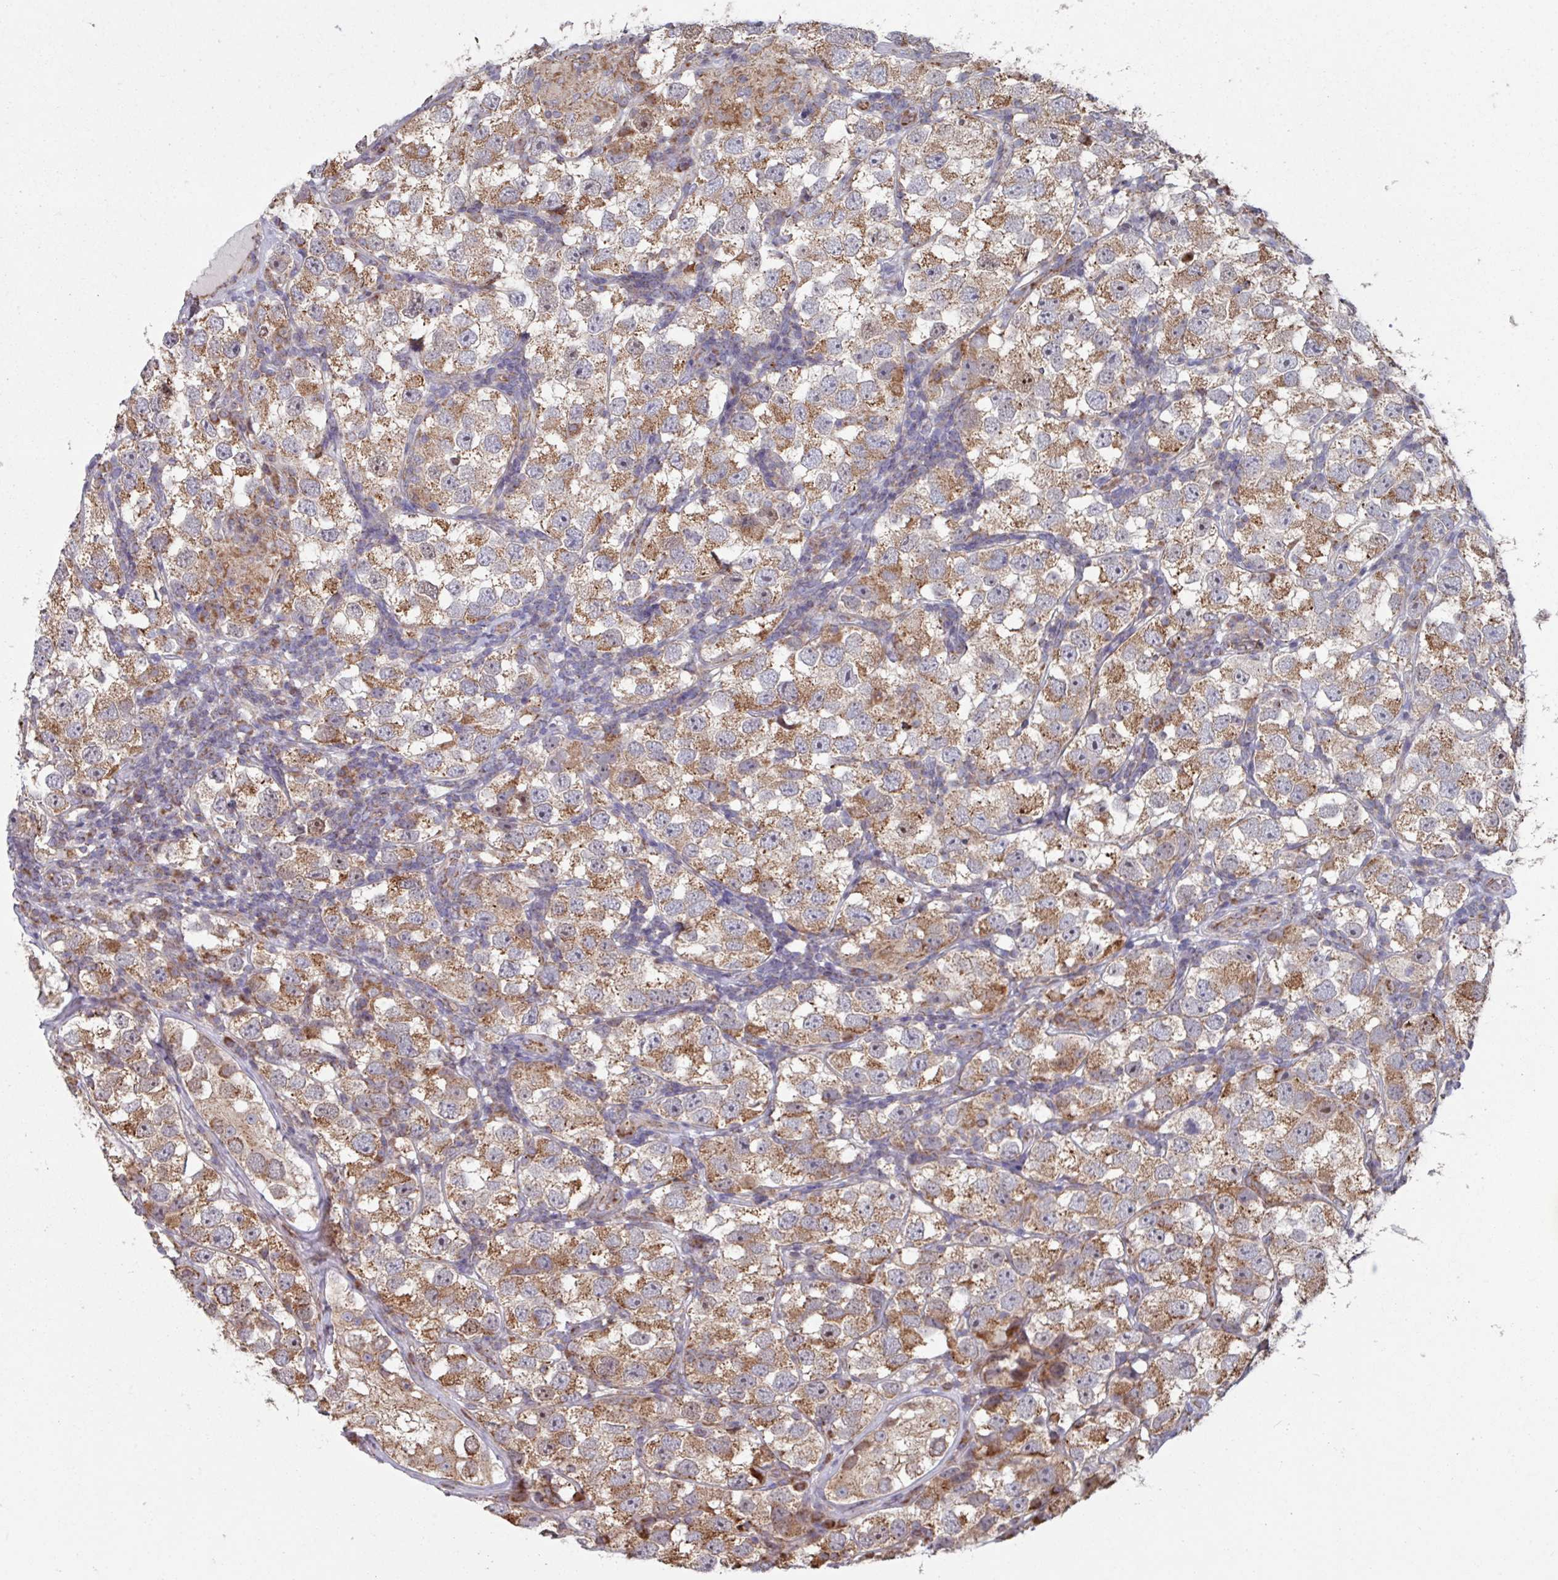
{"staining": {"intensity": "moderate", "quantity": ">75%", "location": "cytoplasmic/membranous"}, "tissue": "testis cancer", "cell_type": "Tumor cells", "image_type": "cancer", "snomed": [{"axis": "morphology", "description": "Seminoma, NOS"}, {"axis": "topography", "description": "Testis"}], "caption": "Testis seminoma stained with DAB (3,3'-diaminobenzidine) IHC exhibits medium levels of moderate cytoplasmic/membranous staining in approximately >75% of tumor cells. (DAB (3,3'-diaminobenzidine) = brown stain, brightfield microscopy at high magnification).", "gene": "COX7C", "patient": {"sex": "male", "age": 26}}